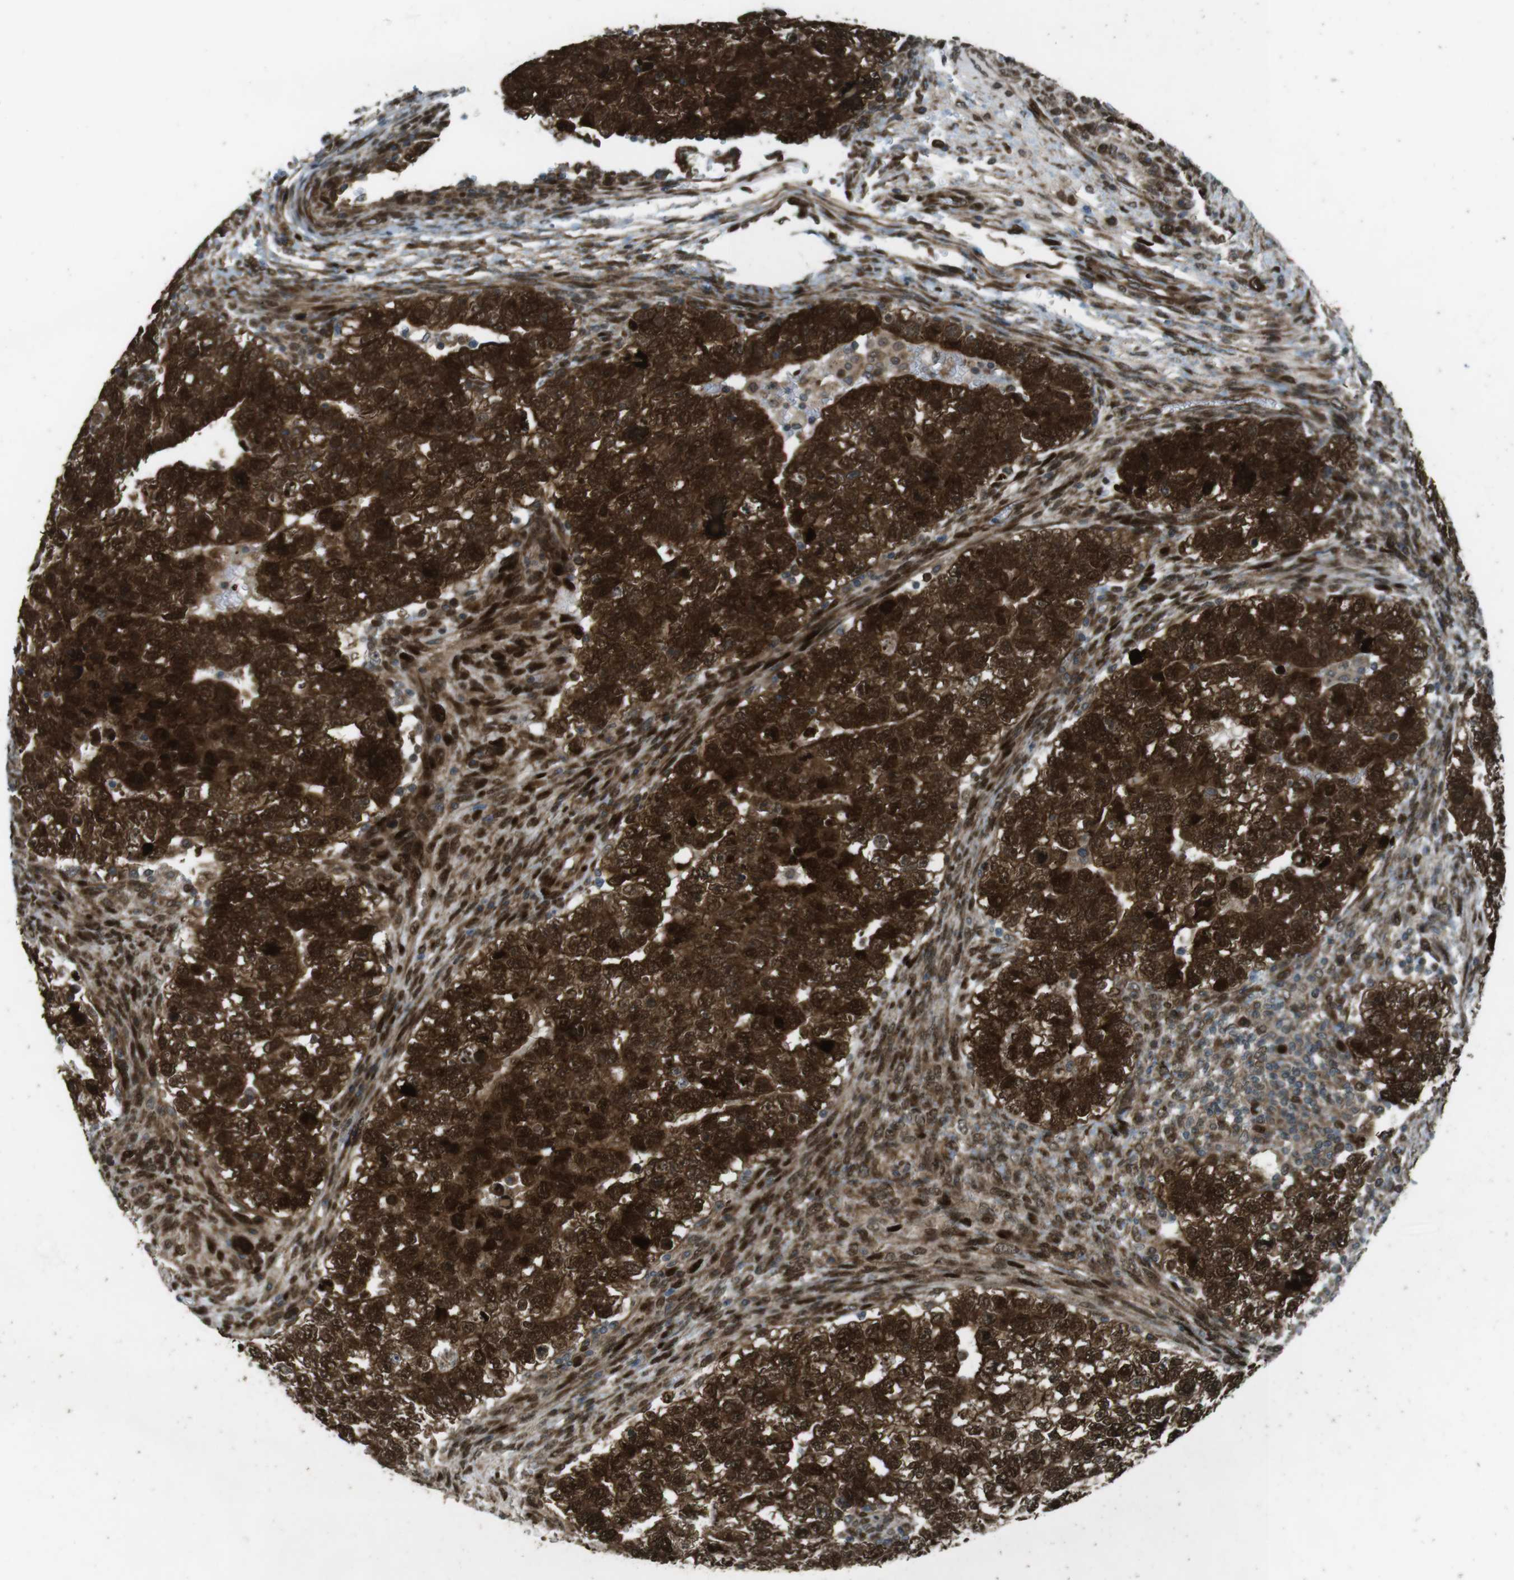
{"staining": {"intensity": "strong", "quantity": ">75%", "location": "cytoplasmic/membranous,nuclear"}, "tissue": "testis cancer", "cell_type": "Tumor cells", "image_type": "cancer", "snomed": [{"axis": "morphology", "description": "Seminoma, NOS"}, {"axis": "morphology", "description": "Carcinoma, Embryonal, NOS"}, {"axis": "topography", "description": "Testis"}], "caption": "DAB (3,3'-diaminobenzidine) immunohistochemical staining of human testis cancer displays strong cytoplasmic/membranous and nuclear protein expression in about >75% of tumor cells.", "gene": "ZNF330", "patient": {"sex": "male", "age": 38}}